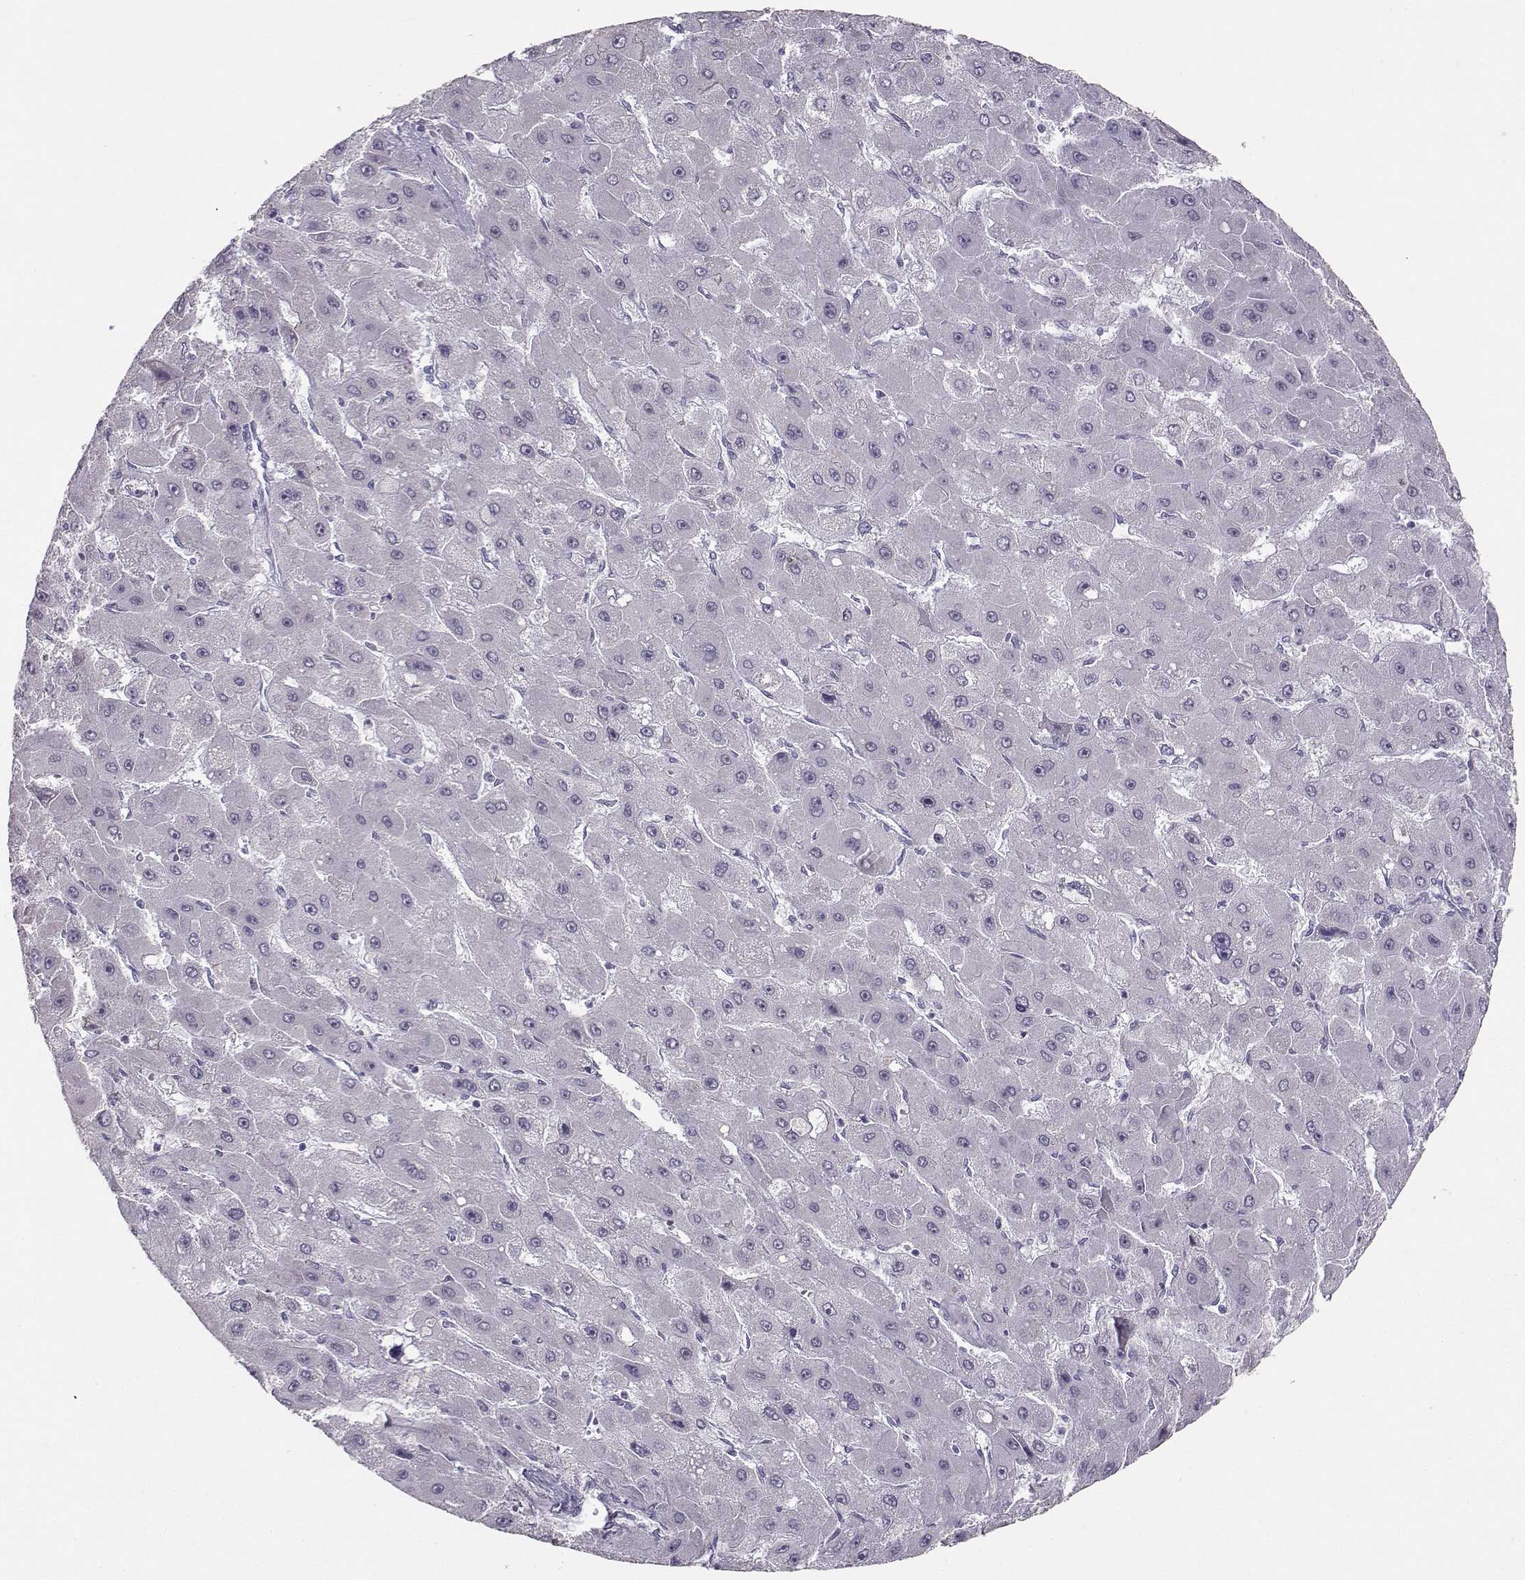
{"staining": {"intensity": "negative", "quantity": "none", "location": "none"}, "tissue": "liver cancer", "cell_type": "Tumor cells", "image_type": "cancer", "snomed": [{"axis": "morphology", "description": "Carcinoma, Hepatocellular, NOS"}, {"axis": "topography", "description": "Liver"}], "caption": "Hepatocellular carcinoma (liver) was stained to show a protein in brown. There is no significant staining in tumor cells.", "gene": "PKP2", "patient": {"sex": "female", "age": 25}}